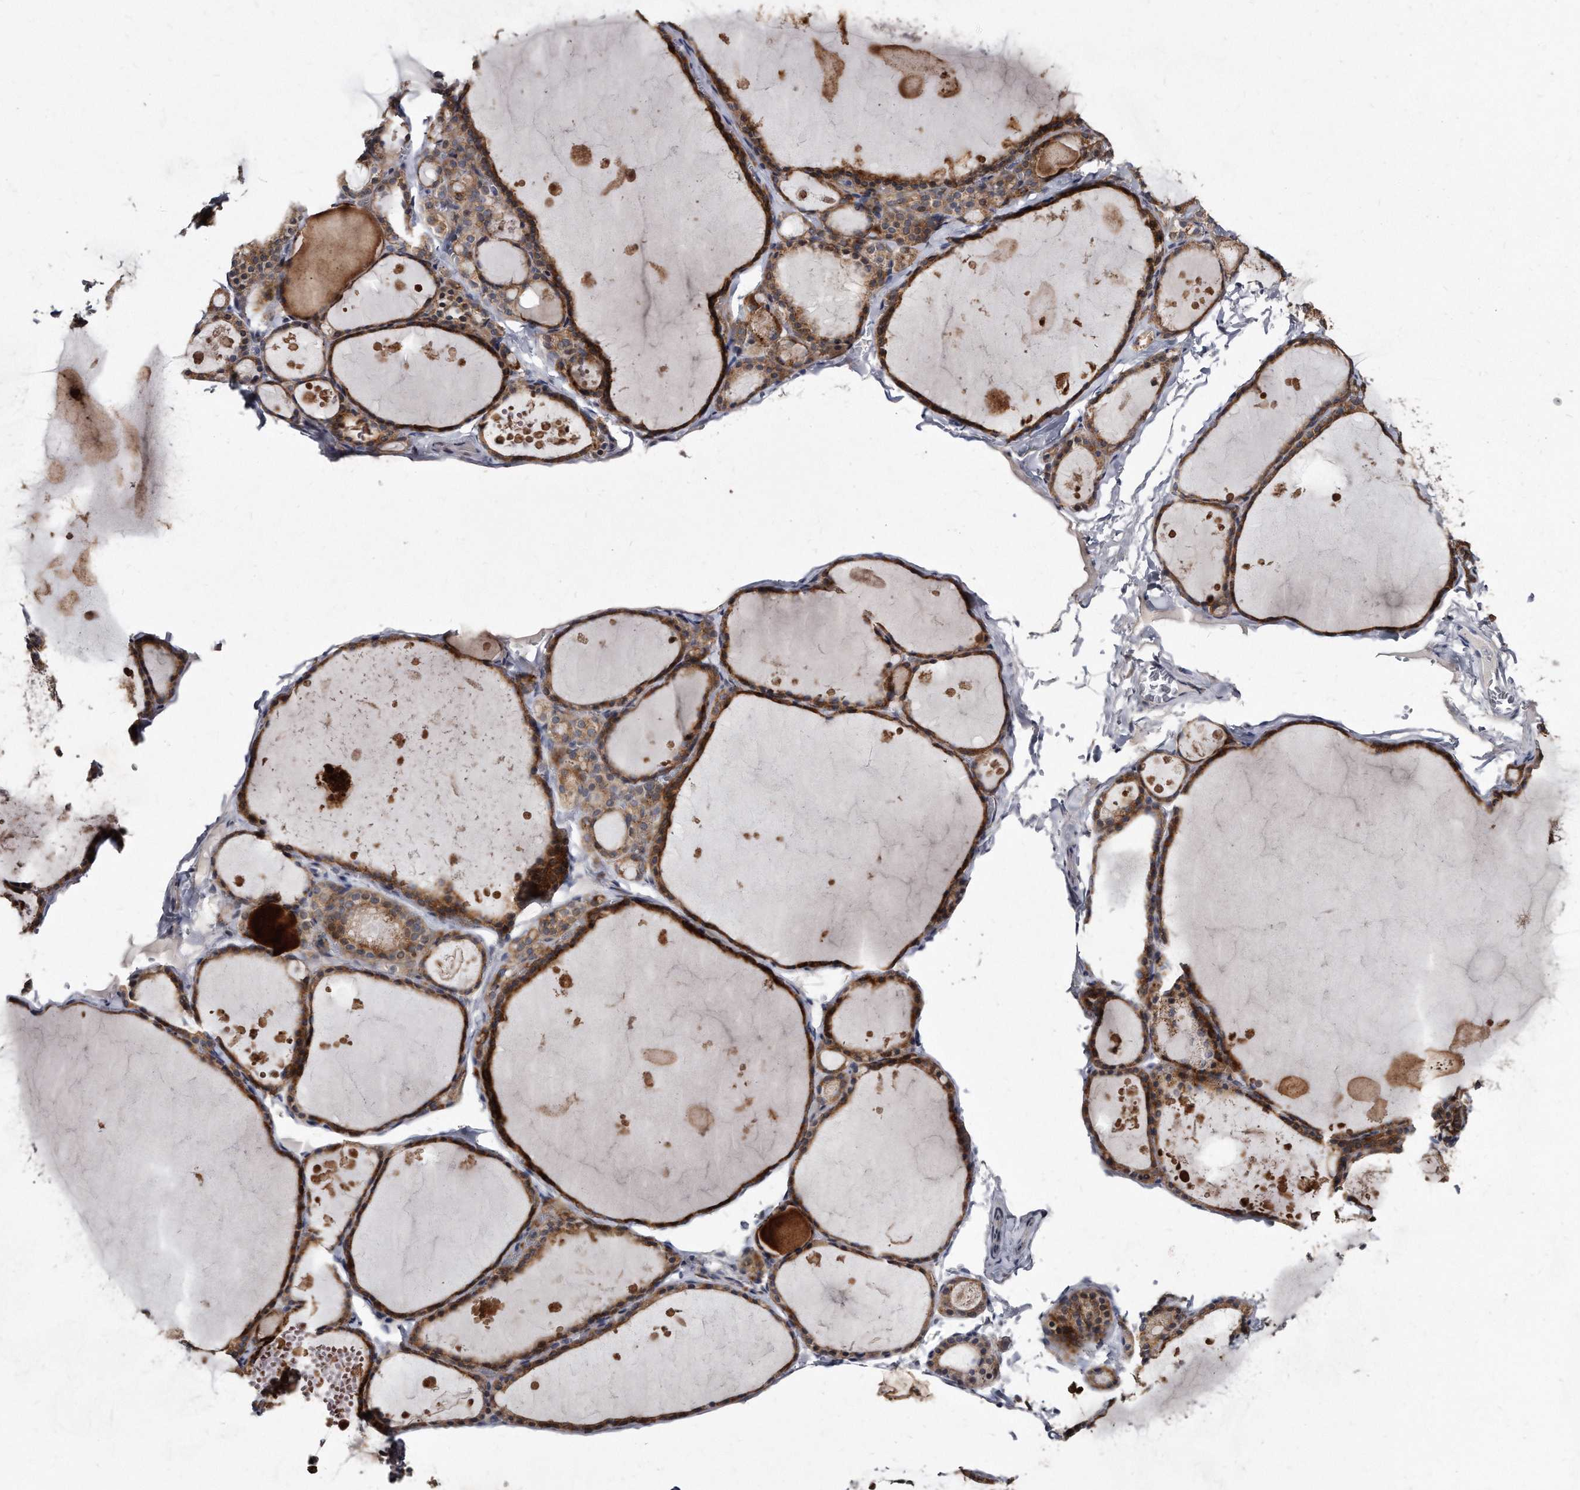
{"staining": {"intensity": "strong", "quantity": ">75%", "location": "cytoplasmic/membranous"}, "tissue": "thyroid gland", "cell_type": "Glandular cells", "image_type": "normal", "snomed": [{"axis": "morphology", "description": "Normal tissue, NOS"}, {"axis": "topography", "description": "Thyroid gland"}], "caption": "A high amount of strong cytoplasmic/membranous positivity is seen in approximately >75% of glandular cells in benign thyroid gland.", "gene": "KLHDC3", "patient": {"sex": "male", "age": 56}}